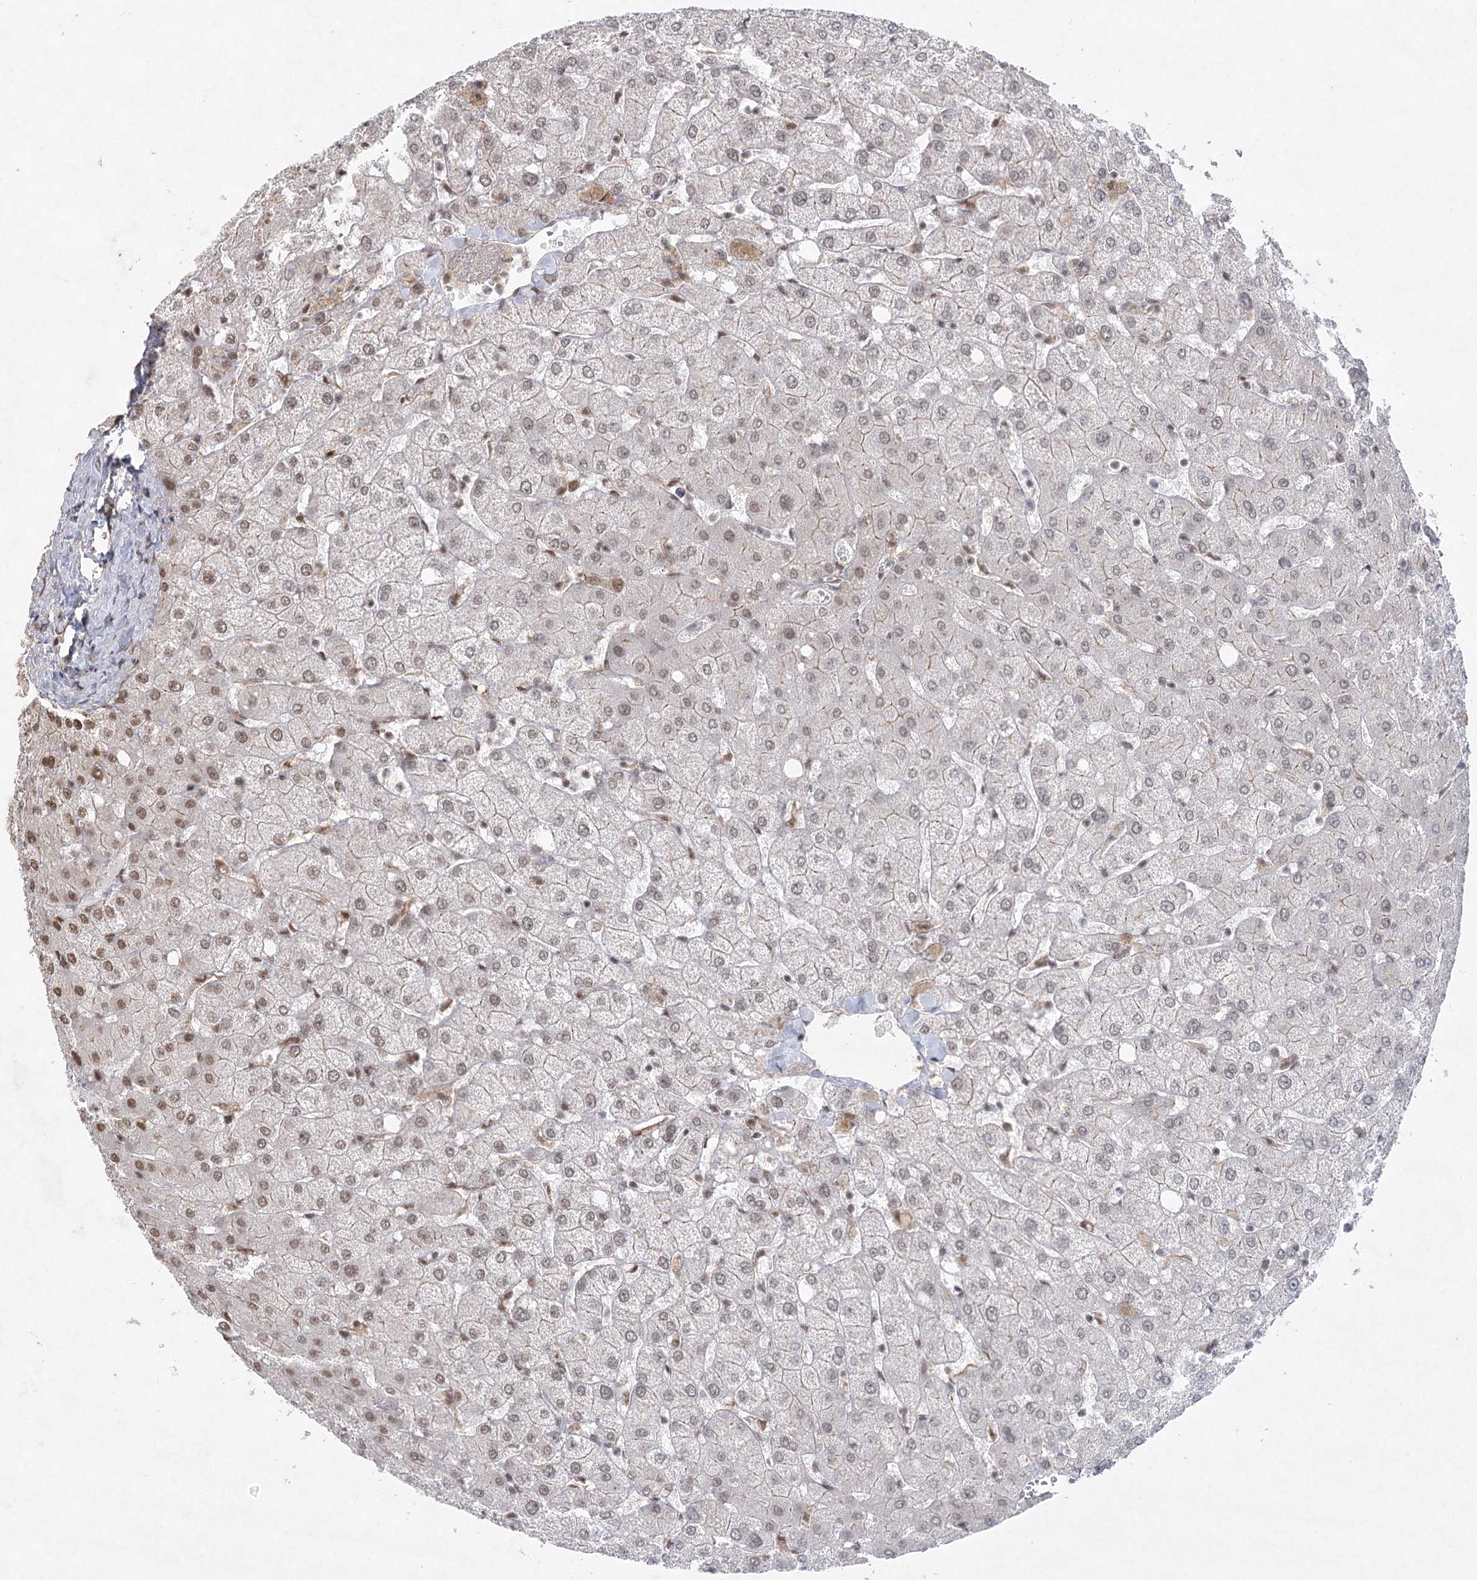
{"staining": {"intensity": "weak", "quantity": "25%-75%", "location": "nuclear"}, "tissue": "liver", "cell_type": "Hepatocytes", "image_type": "normal", "snomed": [{"axis": "morphology", "description": "Normal tissue, NOS"}, {"axis": "topography", "description": "Liver"}], "caption": "The micrograph reveals staining of benign liver, revealing weak nuclear protein expression (brown color) within hepatocytes. (brown staining indicates protein expression, while blue staining denotes nuclei).", "gene": "ZCCHC8", "patient": {"sex": "female", "age": 54}}